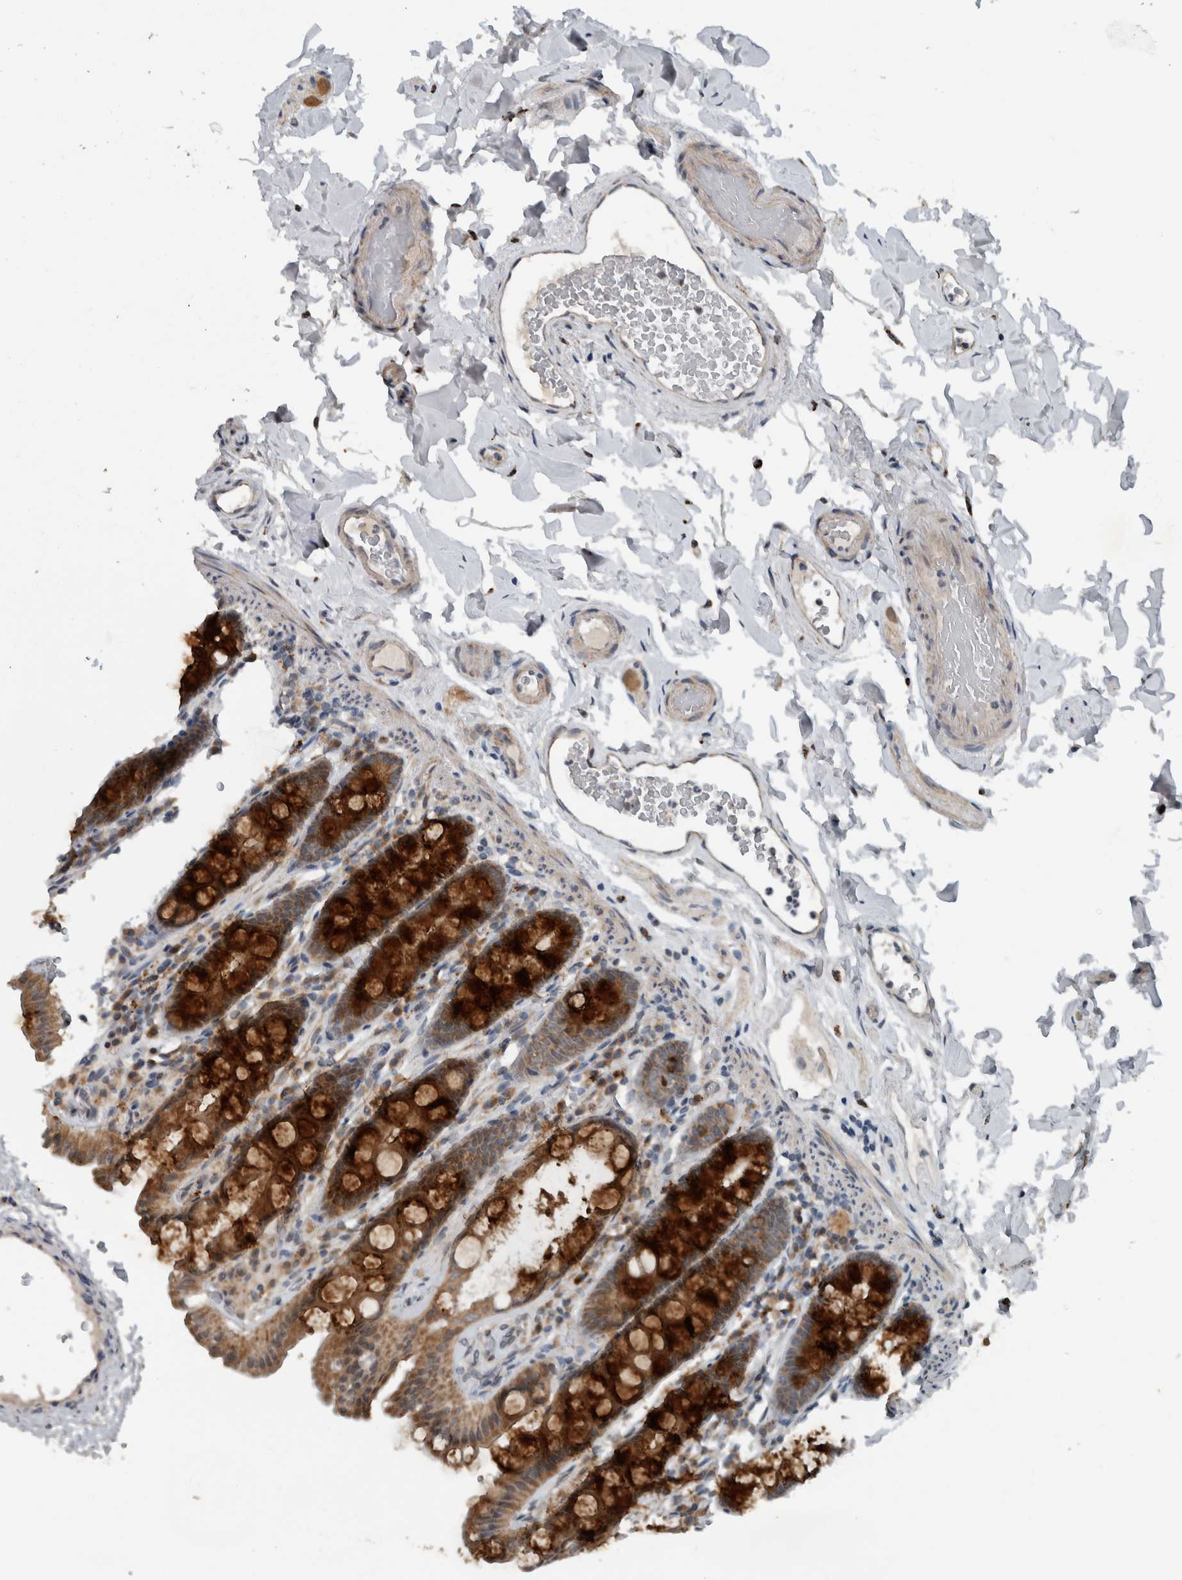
{"staining": {"intensity": "weak", "quantity": ">75%", "location": "cytoplasmic/membranous"}, "tissue": "colon", "cell_type": "Endothelial cells", "image_type": "normal", "snomed": [{"axis": "morphology", "description": "Normal tissue, NOS"}, {"axis": "topography", "description": "Colon"}, {"axis": "topography", "description": "Peripheral nerve tissue"}], "caption": "Colon stained for a protein exhibits weak cytoplasmic/membranous positivity in endothelial cells. (DAB (3,3'-diaminobenzidine) IHC with brightfield microscopy, high magnification).", "gene": "GBA2", "patient": {"sex": "female", "age": 61}}